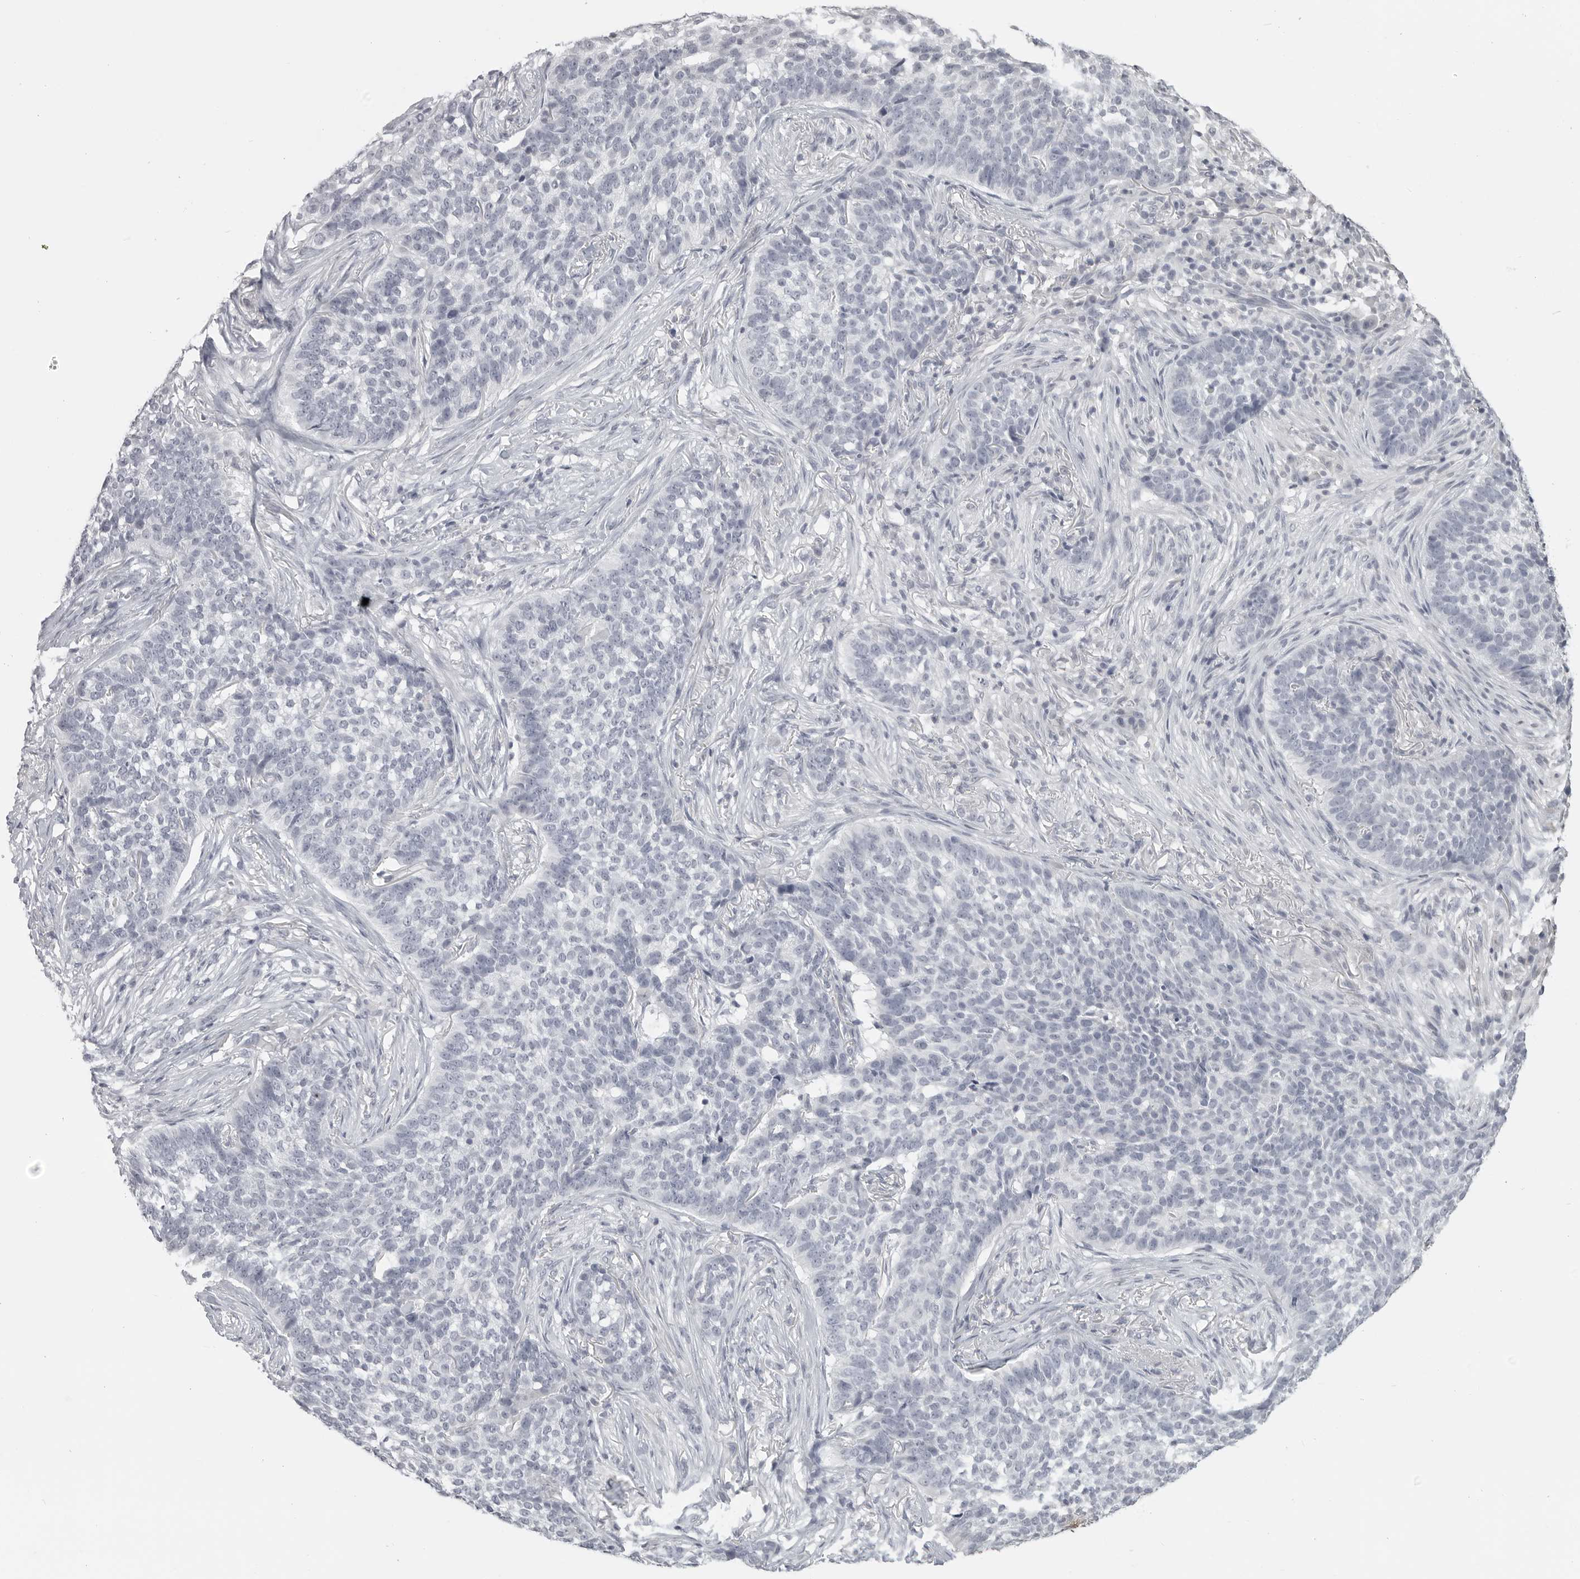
{"staining": {"intensity": "negative", "quantity": "none", "location": "none"}, "tissue": "skin cancer", "cell_type": "Tumor cells", "image_type": "cancer", "snomed": [{"axis": "morphology", "description": "Basal cell carcinoma"}, {"axis": "topography", "description": "Skin"}], "caption": "The micrograph shows no significant expression in tumor cells of basal cell carcinoma (skin). (DAB (3,3'-diaminobenzidine) immunohistochemistry with hematoxylin counter stain).", "gene": "PRSS1", "patient": {"sex": "male", "age": 85}}